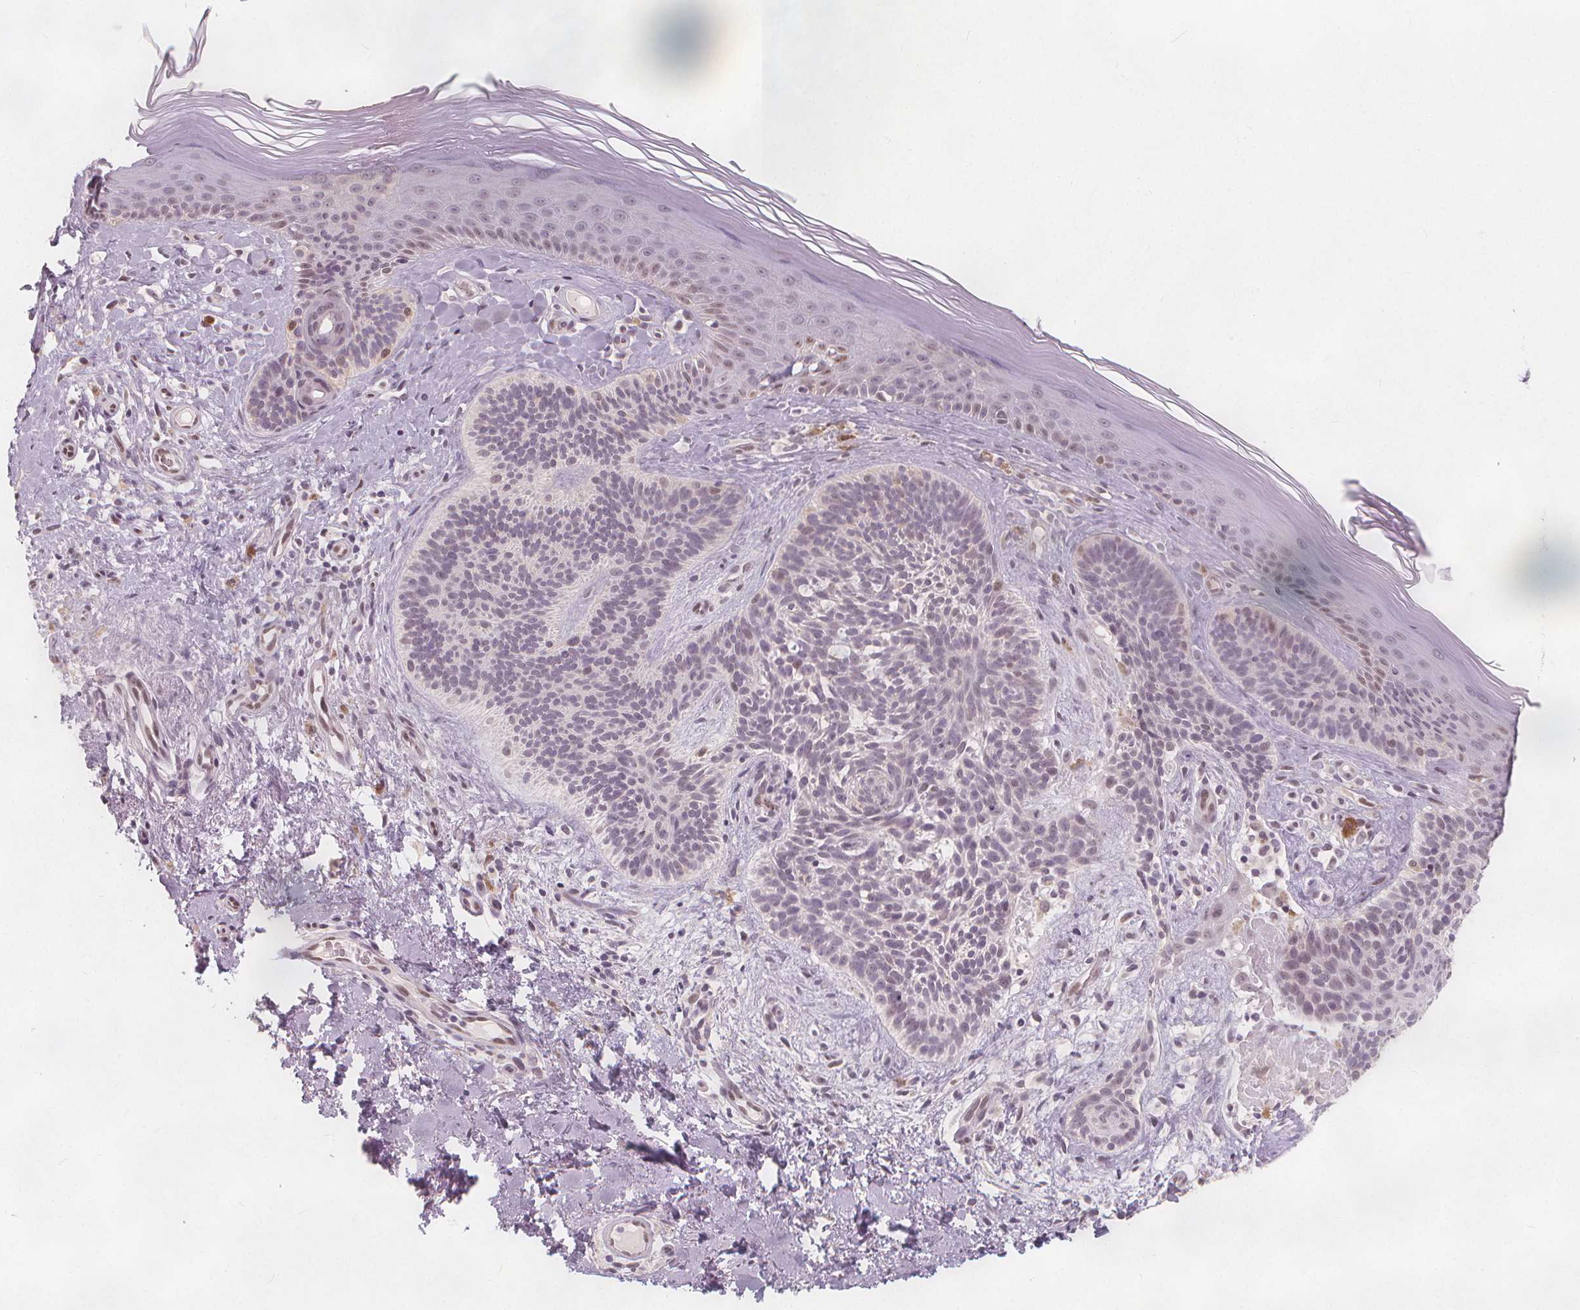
{"staining": {"intensity": "negative", "quantity": "none", "location": "none"}, "tissue": "skin cancer", "cell_type": "Tumor cells", "image_type": "cancer", "snomed": [{"axis": "morphology", "description": "Basal cell carcinoma"}, {"axis": "topography", "description": "Skin"}], "caption": "Immunohistochemistry (IHC) image of neoplastic tissue: skin cancer stained with DAB (3,3'-diaminobenzidine) demonstrates no significant protein expression in tumor cells.", "gene": "DRC3", "patient": {"sex": "male", "age": 79}}